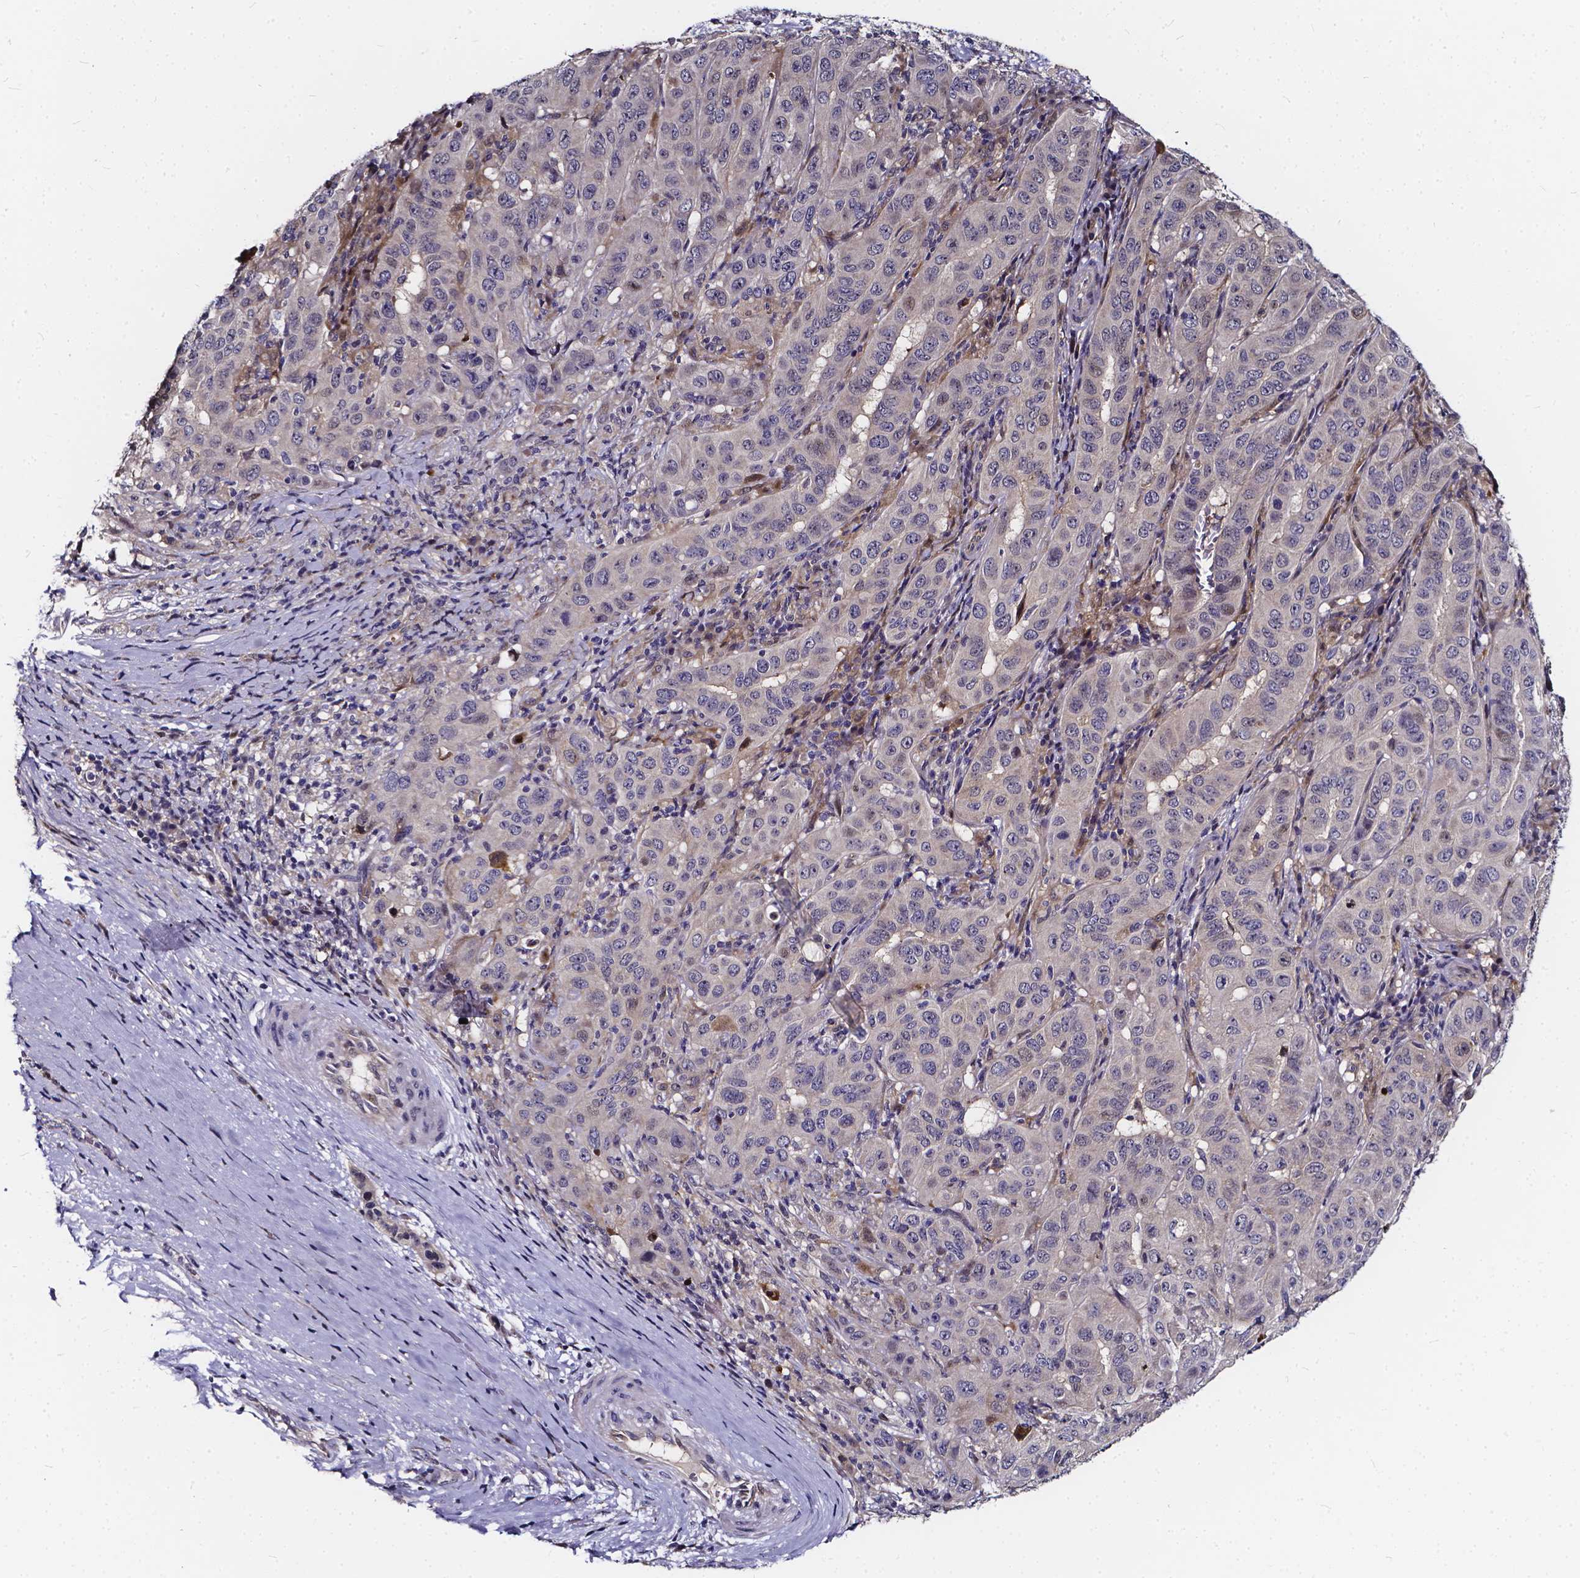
{"staining": {"intensity": "negative", "quantity": "none", "location": "none"}, "tissue": "pancreatic cancer", "cell_type": "Tumor cells", "image_type": "cancer", "snomed": [{"axis": "morphology", "description": "Adenocarcinoma, NOS"}, {"axis": "topography", "description": "Pancreas"}], "caption": "An immunohistochemistry (IHC) photomicrograph of pancreatic cancer is shown. There is no staining in tumor cells of pancreatic cancer. Nuclei are stained in blue.", "gene": "SOWAHA", "patient": {"sex": "male", "age": 63}}